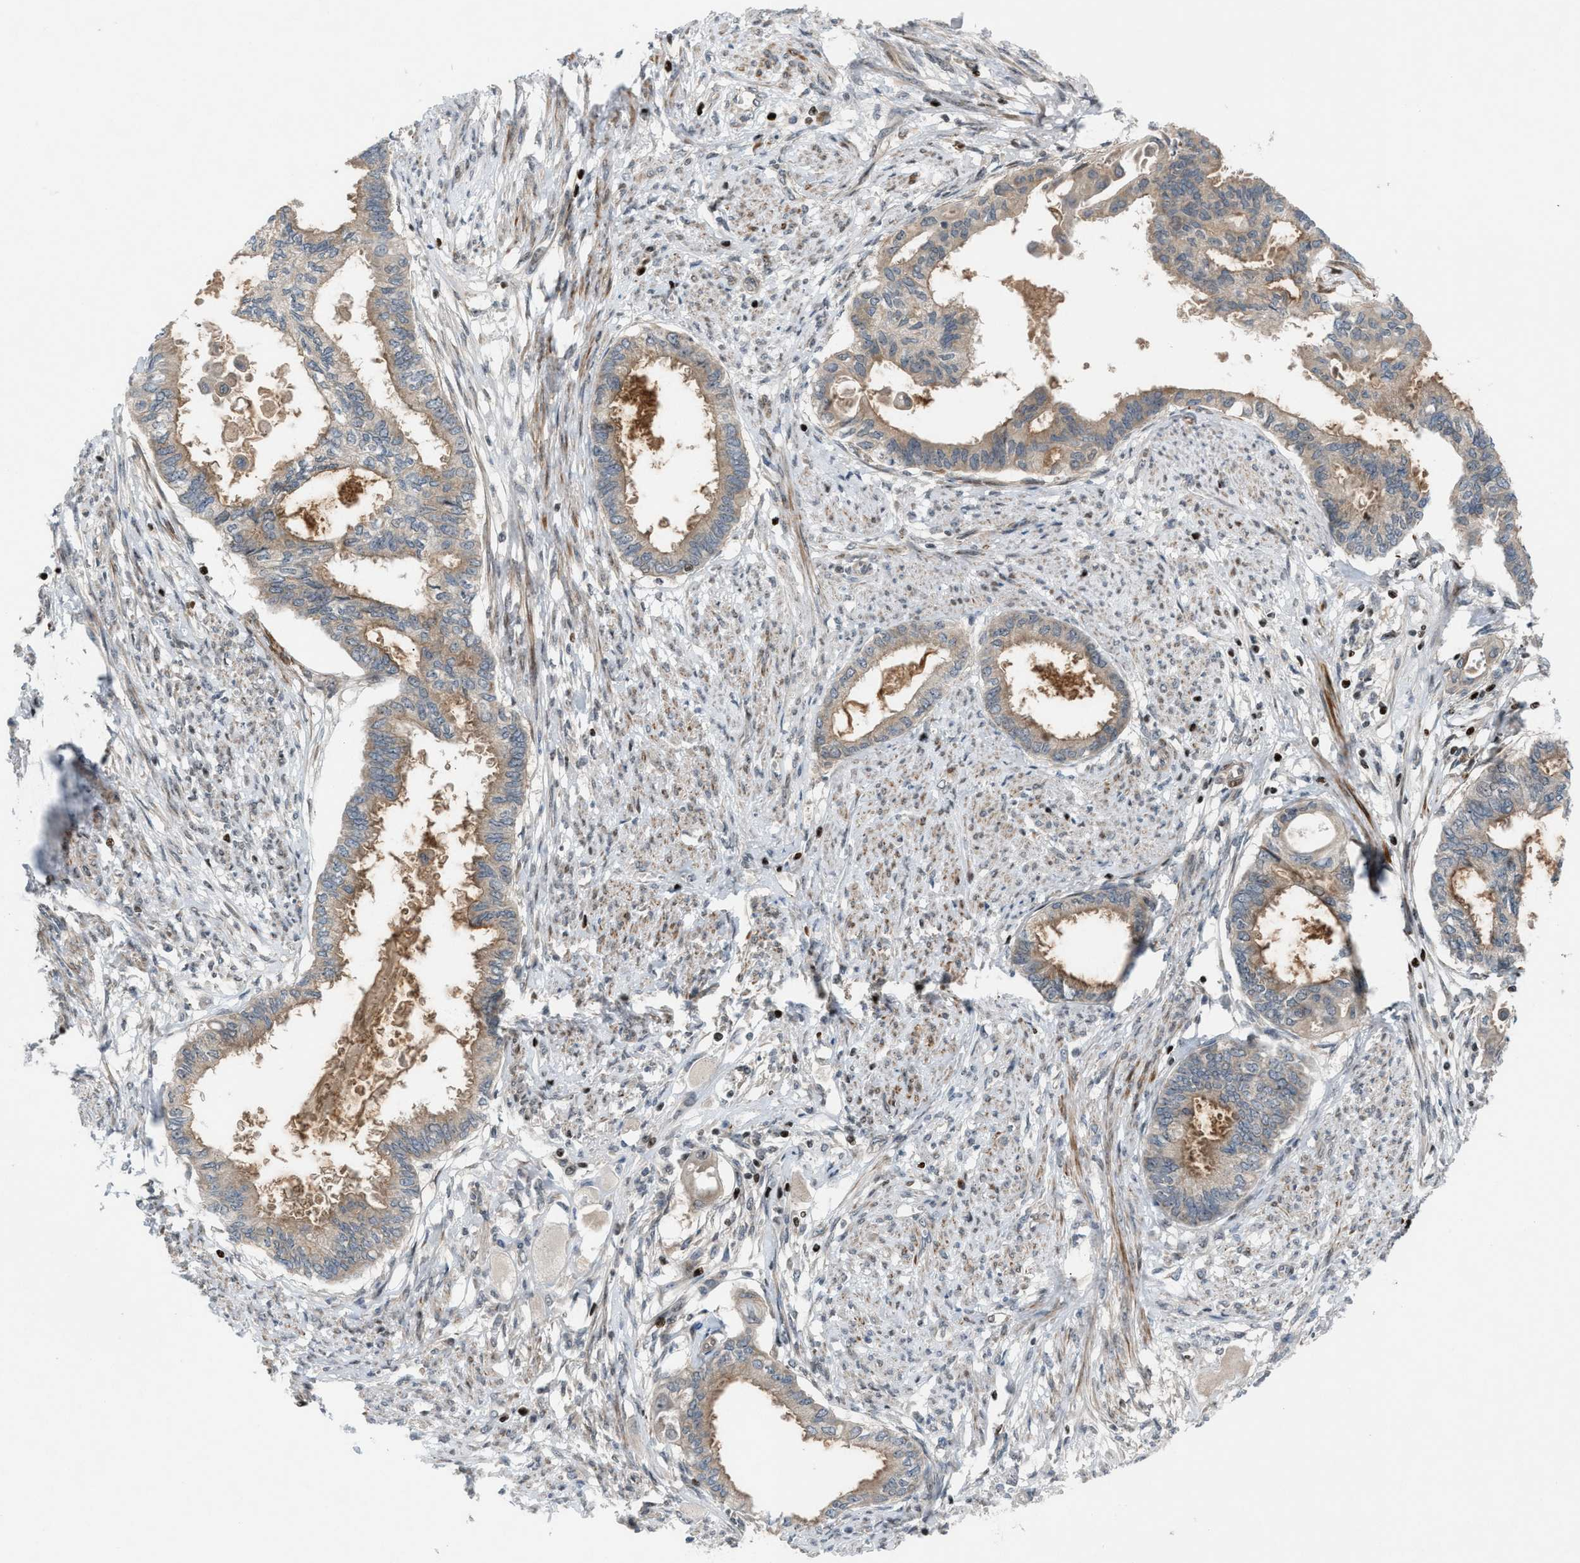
{"staining": {"intensity": "weak", "quantity": ">75%", "location": "cytoplasmic/membranous"}, "tissue": "cervical cancer", "cell_type": "Tumor cells", "image_type": "cancer", "snomed": [{"axis": "morphology", "description": "Normal tissue, NOS"}, {"axis": "morphology", "description": "Adenocarcinoma, NOS"}, {"axis": "topography", "description": "Cervix"}, {"axis": "topography", "description": "Endometrium"}], "caption": "An image of human cervical cancer stained for a protein displays weak cytoplasmic/membranous brown staining in tumor cells.", "gene": "ZNF276", "patient": {"sex": "female", "age": 86}}